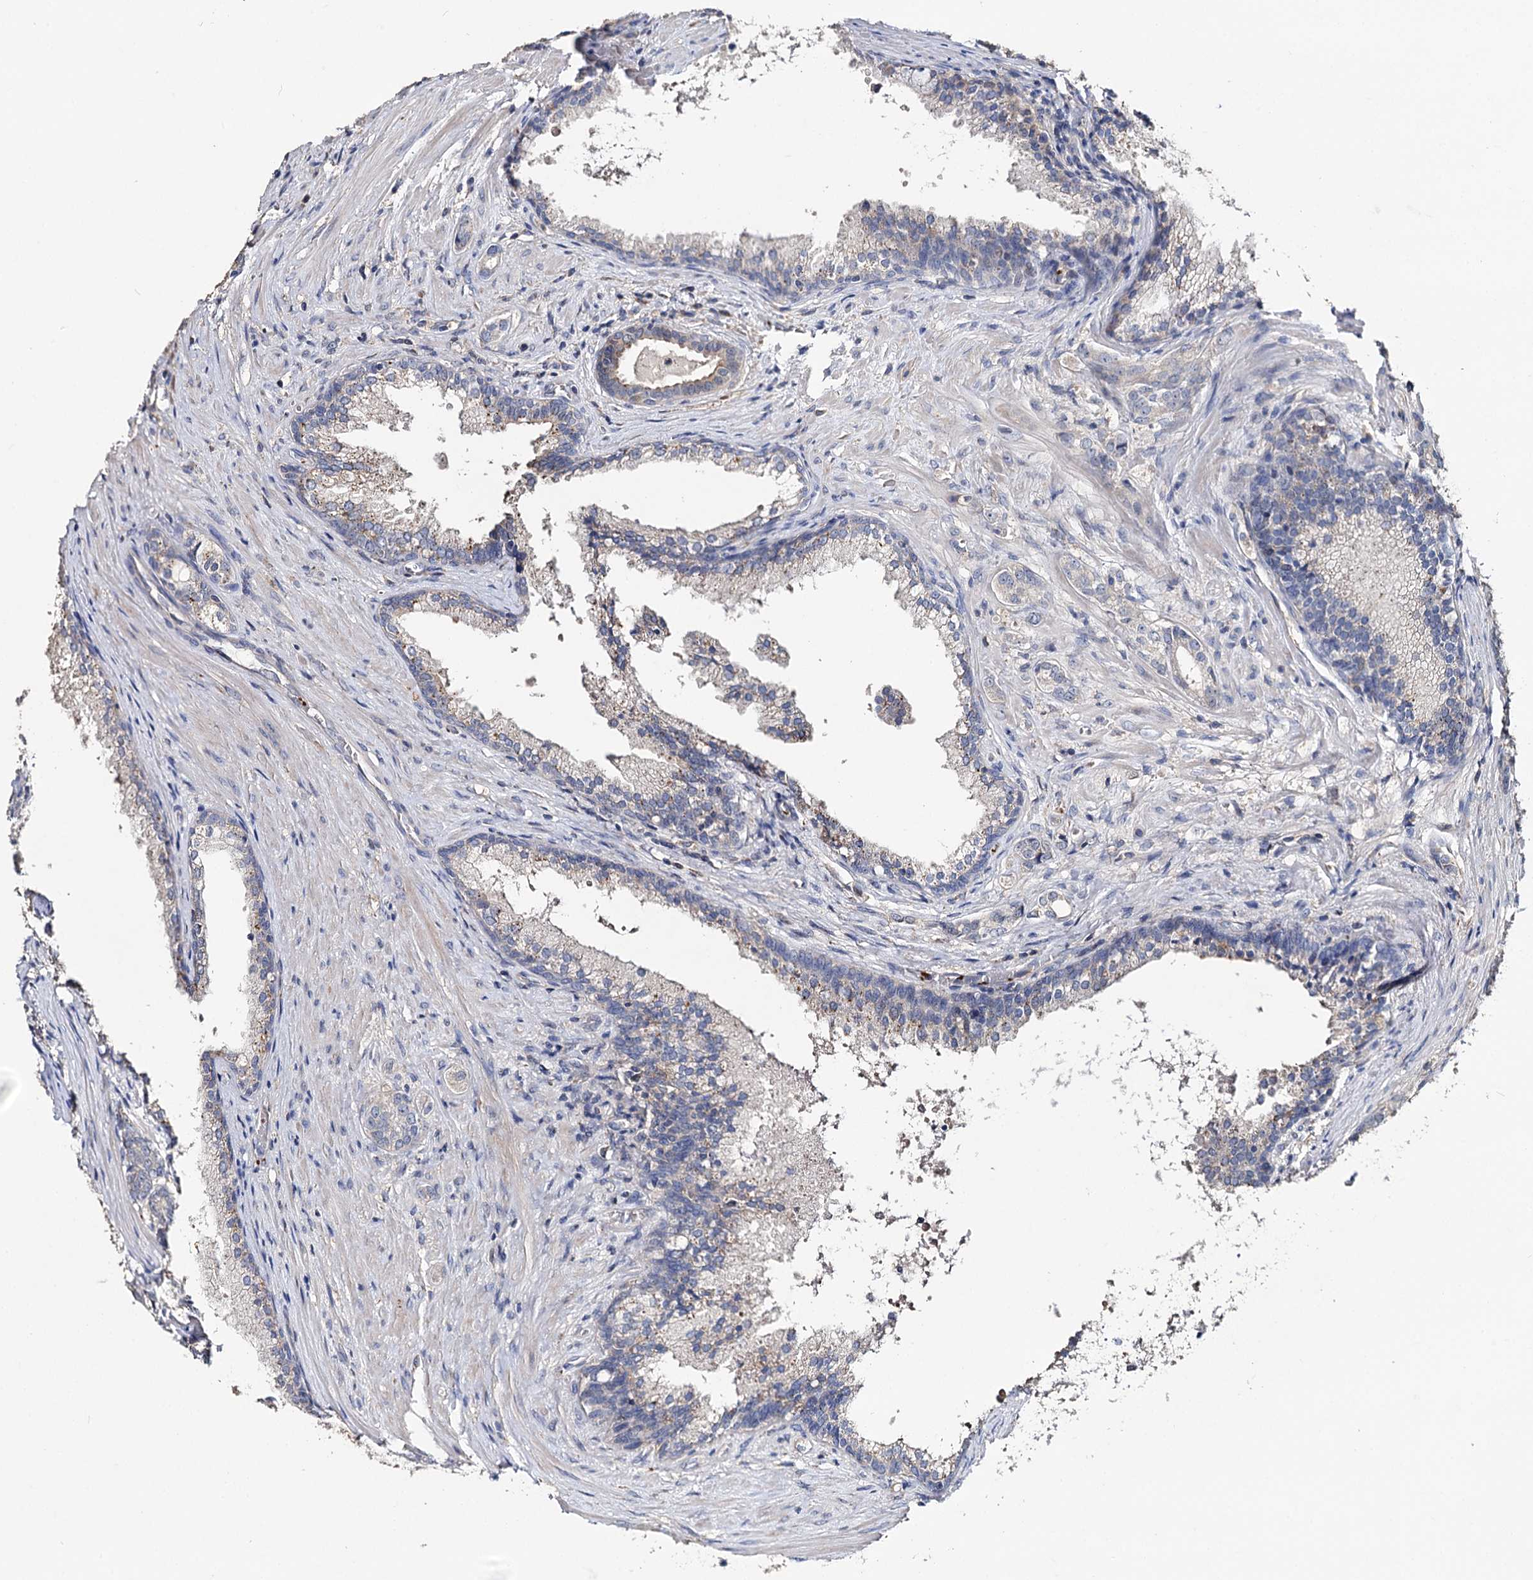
{"staining": {"intensity": "weak", "quantity": "25%-75%", "location": "cytoplasmic/membranous"}, "tissue": "prostate cancer", "cell_type": "Tumor cells", "image_type": "cancer", "snomed": [{"axis": "morphology", "description": "Adenocarcinoma, Low grade"}, {"axis": "topography", "description": "Prostate"}], "caption": "A histopathology image of prostate cancer stained for a protein displays weak cytoplasmic/membranous brown staining in tumor cells.", "gene": "DNAH6", "patient": {"sex": "male", "age": 71}}